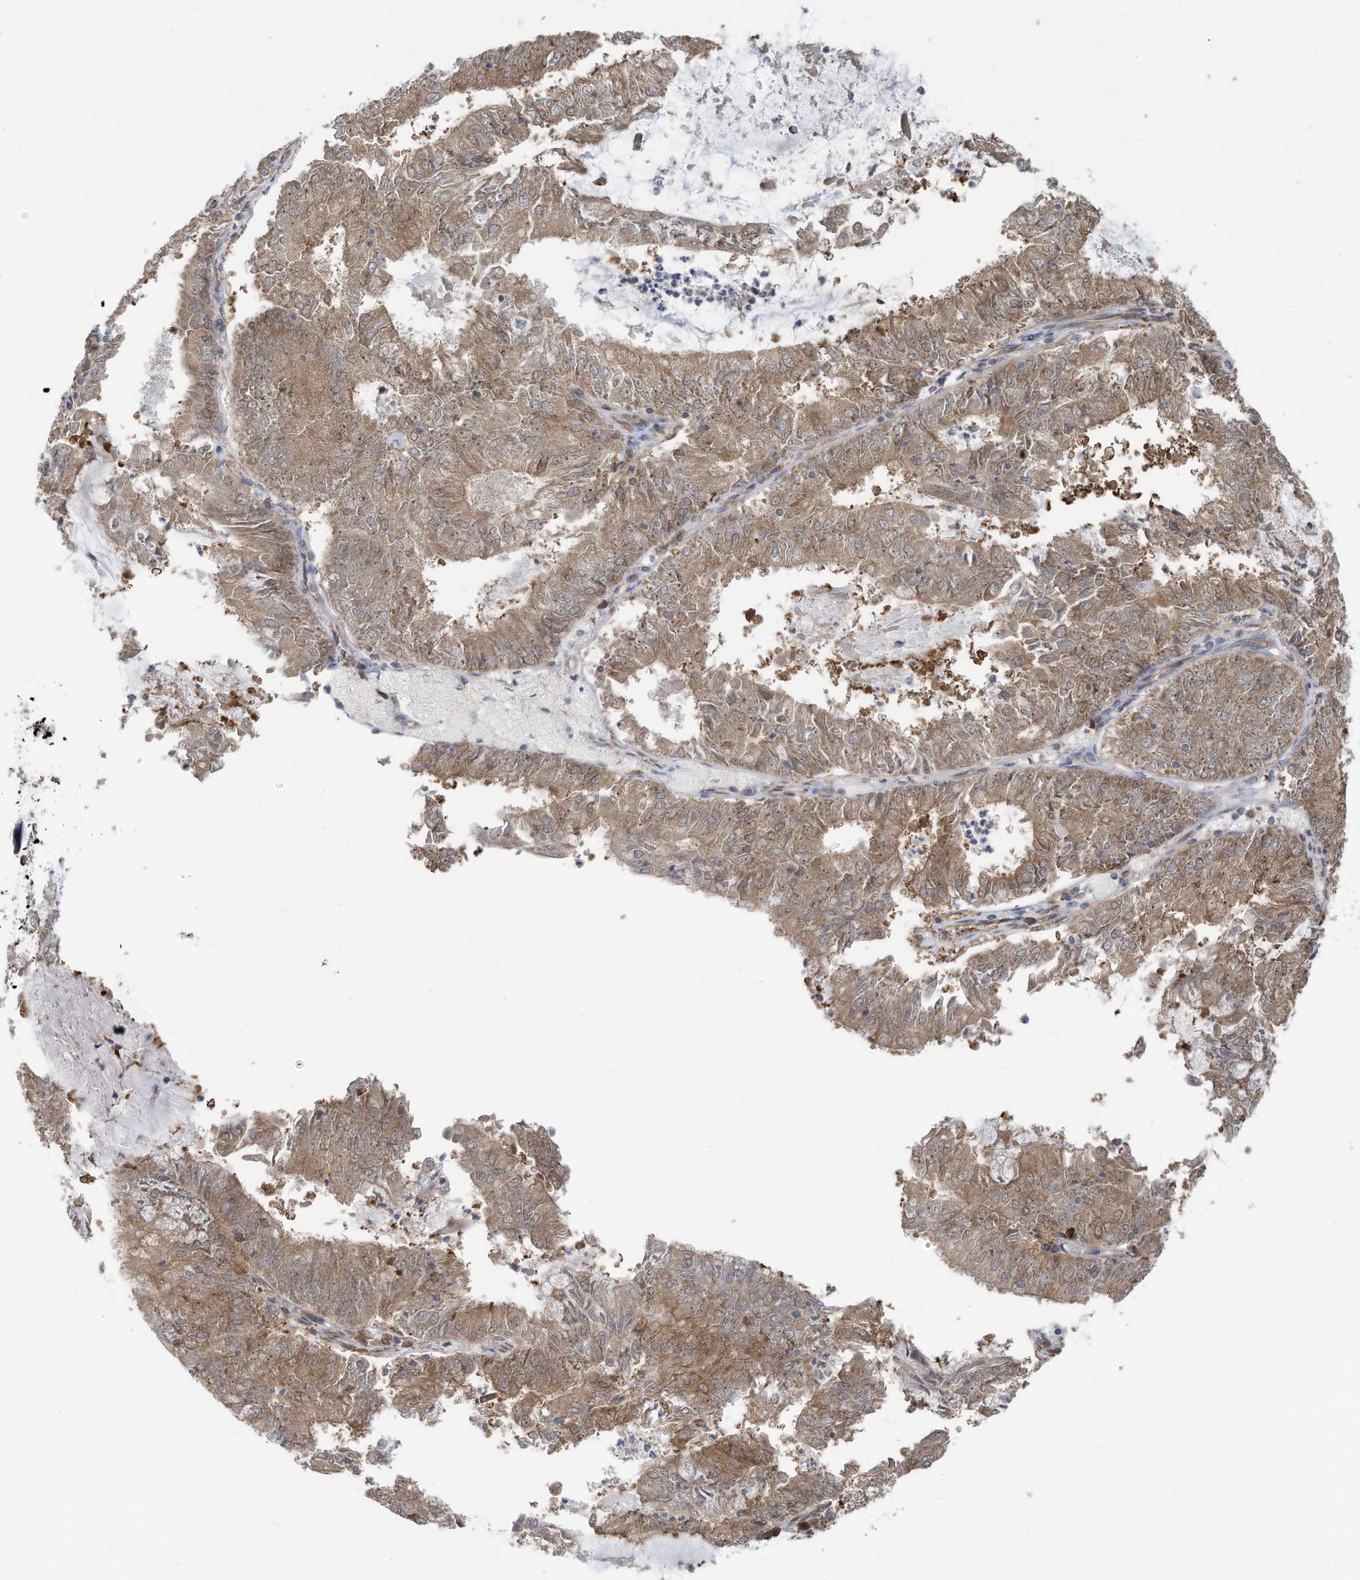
{"staining": {"intensity": "moderate", "quantity": ">75%", "location": "cytoplasmic/membranous"}, "tissue": "endometrial cancer", "cell_type": "Tumor cells", "image_type": "cancer", "snomed": [{"axis": "morphology", "description": "Adenocarcinoma, NOS"}, {"axis": "topography", "description": "Endometrium"}], "caption": "High-power microscopy captured an immunohistochemistry (IHC) photomicrograph of adenocarcinoma (endometrial), revealing moderate cytoplasmic/membranous positivity in approximately >75% of tumor cells. (IHC, brightfield microscopy, high magnification).", "gene": "USE1", "patient": {"sex": "female", "age": 57}}